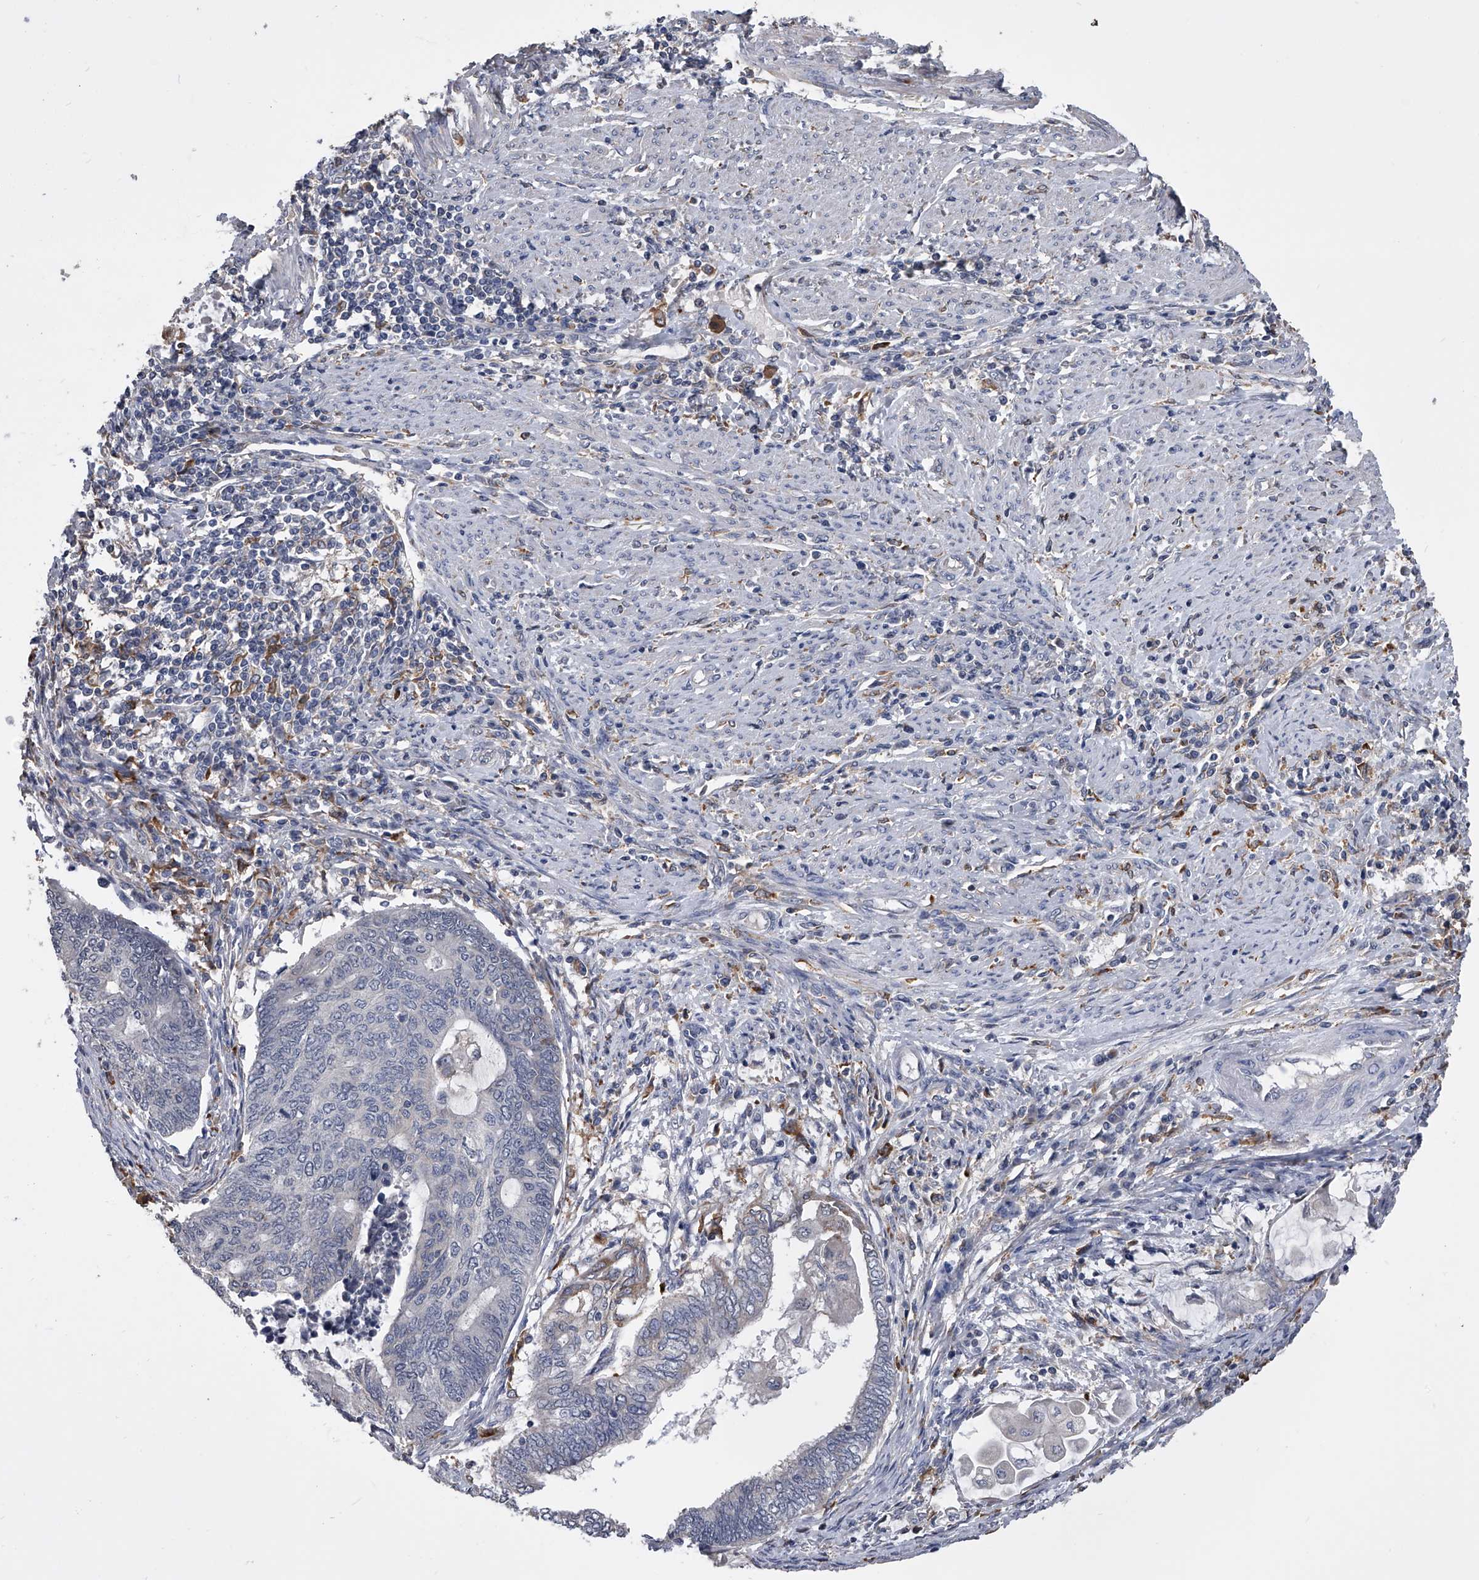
{"staining": {"intensity": "negative", "quantity": "none", "location": "none"}, "tissue": "endometrial cancer", "cell_type": "Tumor cells", "image_type": "cancer", "snomed": [{"axis": "morphology", "description": "Adenocarcinoma, NOS"}, {"axis": "topography", "description": "Uterus"}, {"axis": "topography", "description": "Endometrium"}], "caption": "This photomicrograph is of endometrial cancer stained with immunohistochemistry to label a protein in brown with the nuclei are counter-stained blue. There is no positivity in tumor cells.", "gene": "MAP4K3", "patient": {"sex": "female", "age": 70}}